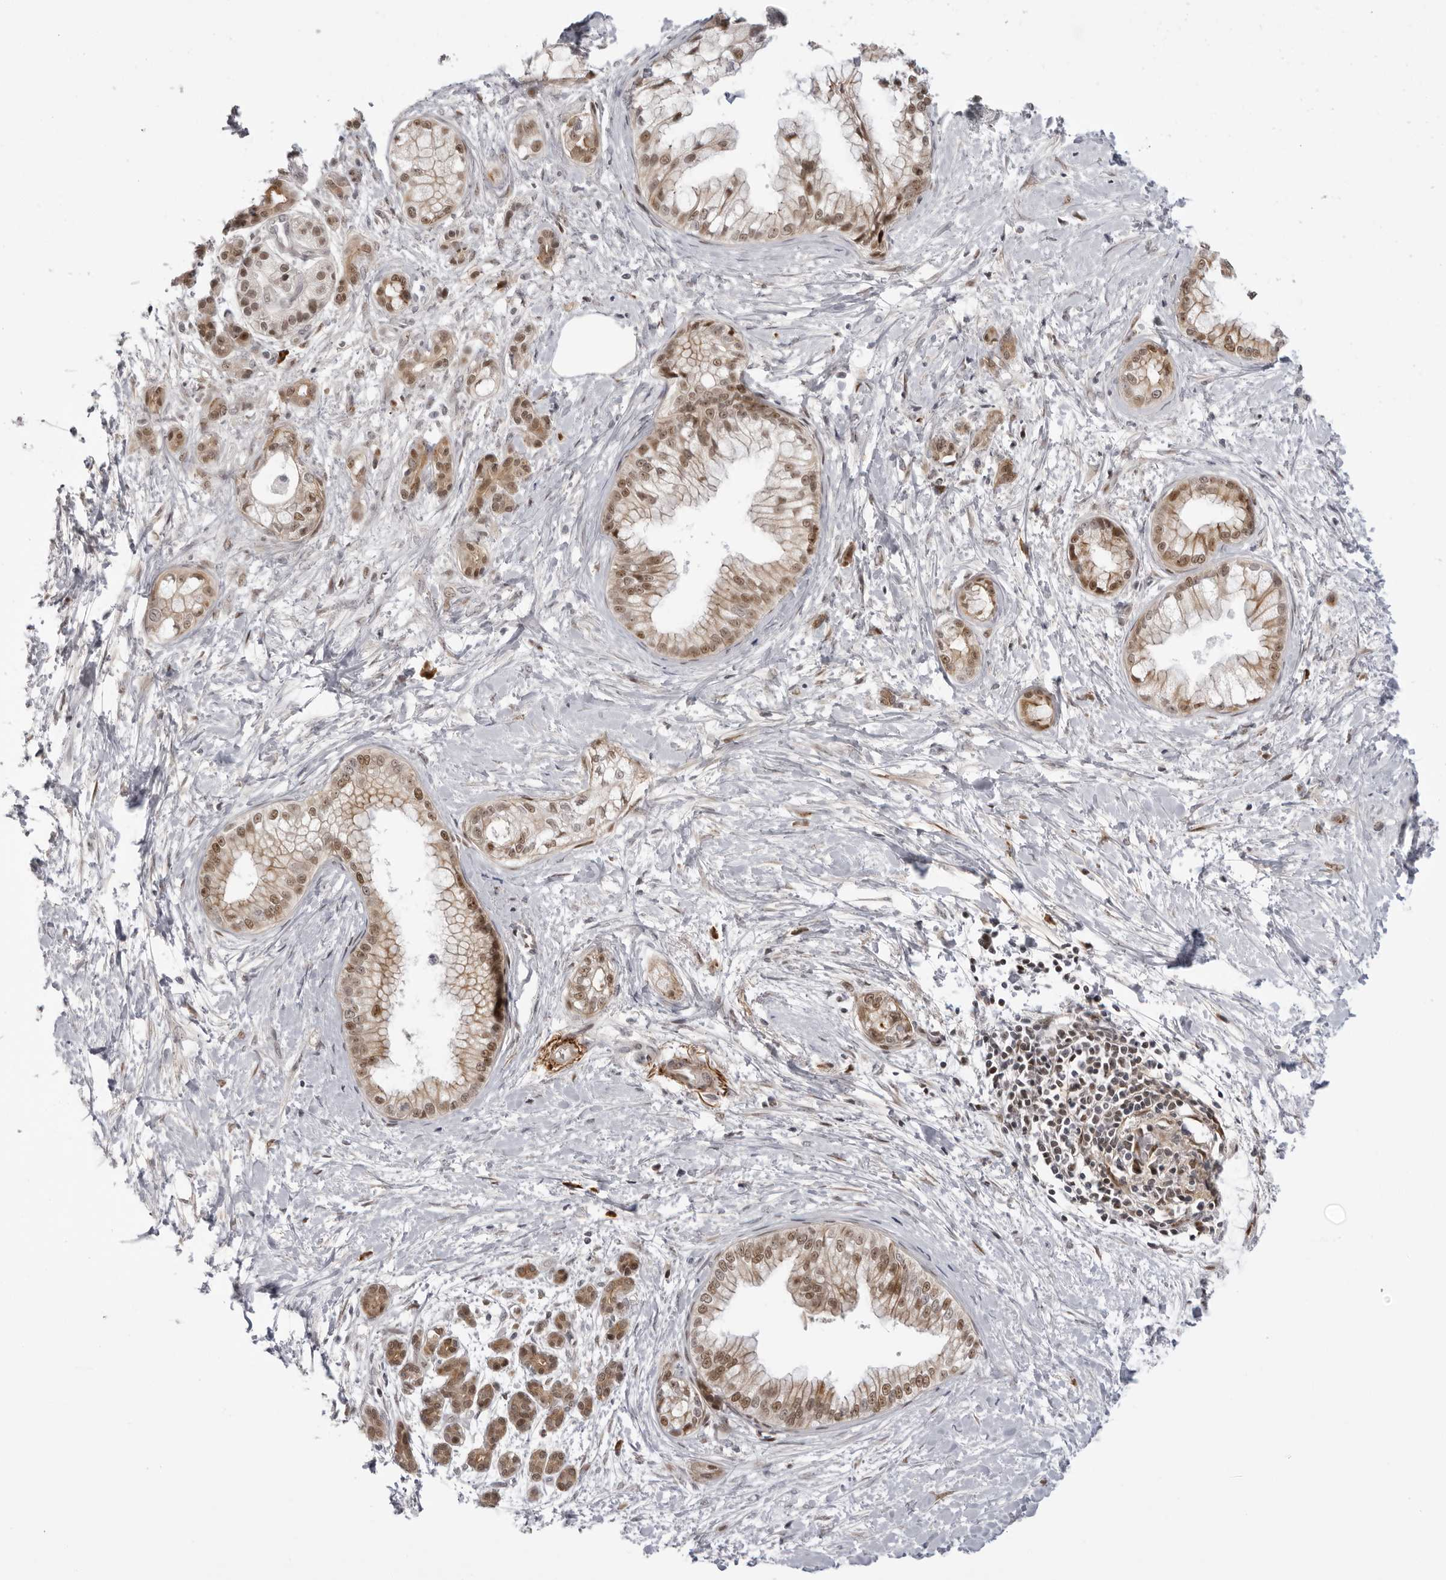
{"staining": {"intensity": "moderate", "quantity": ">75%", "location": "cytoplasmic/membranous,nuclear"}, "tissue": "pancreatic cancer", "cell_type": "Tumor cells", "image_type": "cancer", "snomed": [{"axis": "morphology", "description": "Adenocarcinoma, NOS"}, {"axis": "topography", "description": "Pancreas"}], "caption": "IHC (DAB) staining of pancreatic adenocarcinoma demonstrates moderate cytoplasmic/membranous and nuclear protein expression in about >75% of tumor cells.", "gene": "ALPK2", "patient": {"sex": "male", "age": 68}}